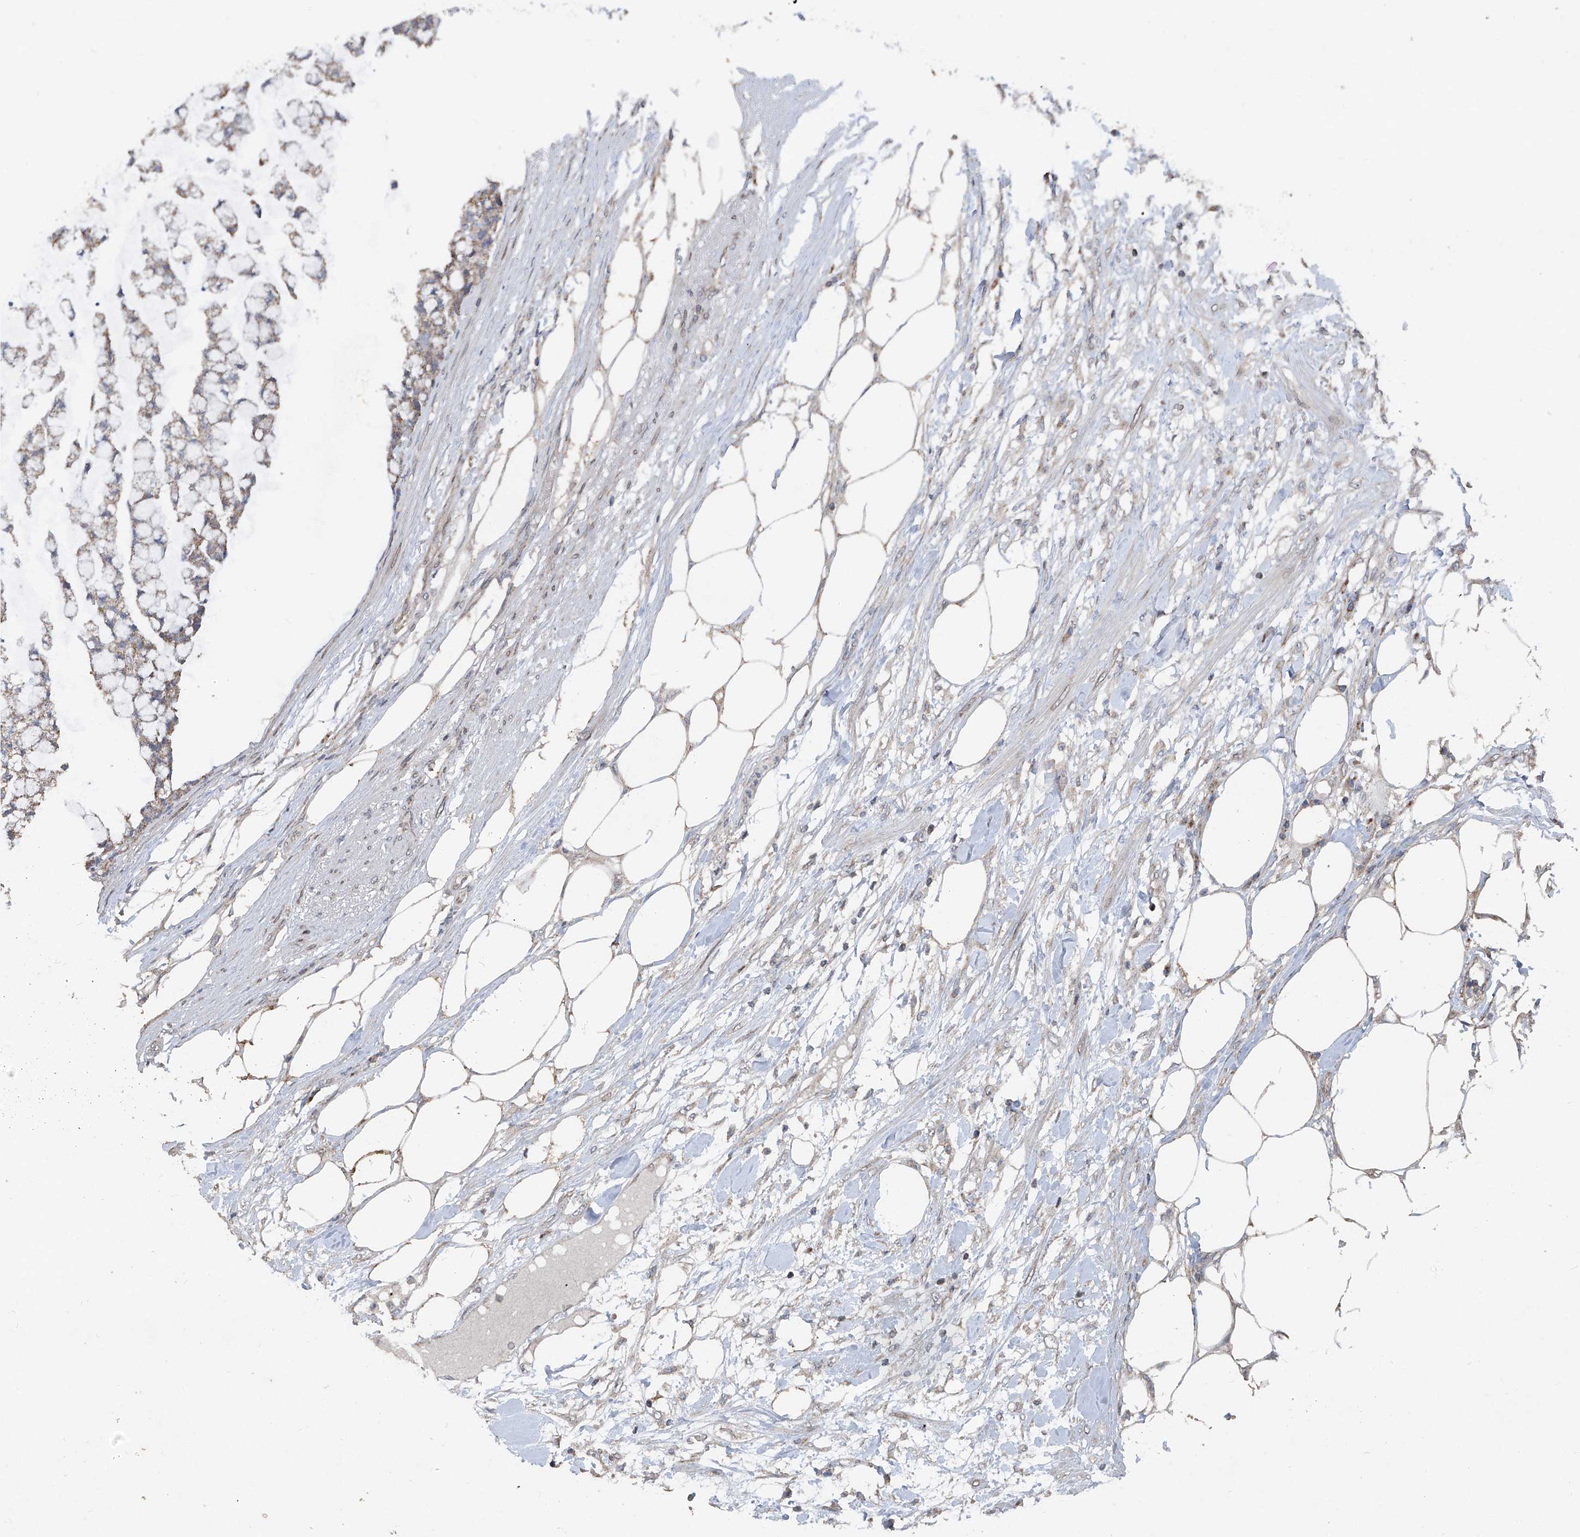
{"staining": {"intensity": "weak", "quantity": ">75%", "location": "cytoplasmic/membranous"}, "tissue": "colorectal cancer", "cell_type": "Tumor cells", "image_type": "cancer", "snomed": [{"axis": "morphology", "description": "Adenocarcinoma, NOS"}, {"axis": "topography", "description": "Colon"}], "caption": "Weak cytoplasmic/membranous protein expression is appreciated in approximately >75% of tumor cells in adenocarcinoma (colorectal).", "gene": "BCKDHB", "patient": {"sex": "female", "age": 84}}